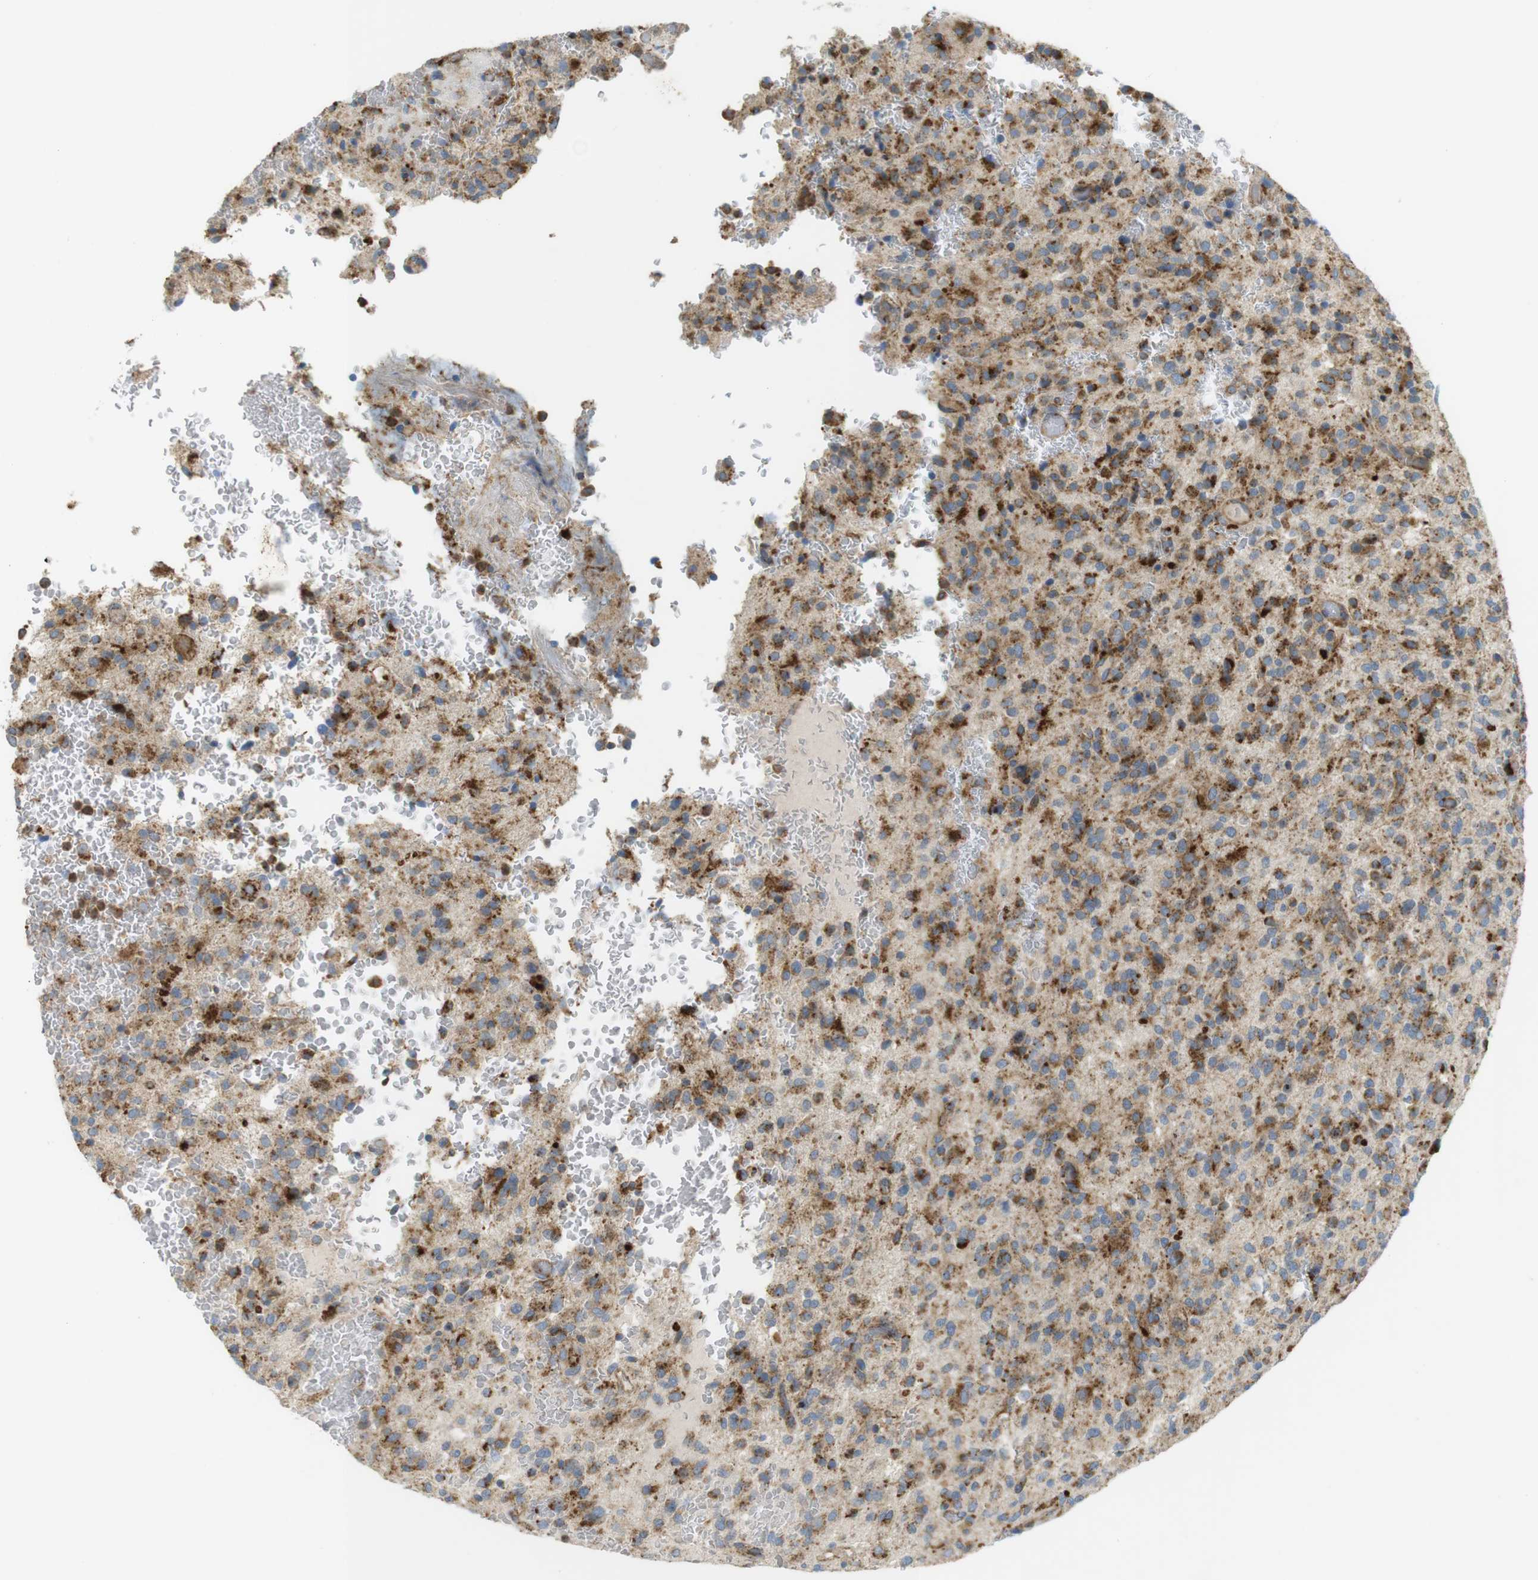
{"staining": {"intensity": "moderate", "quantity": ">75%", "location": "cytoplasmic/membranous"}, "tissue": "glioma", "cell_type": "Tumor cells", "image_type": "cancer", "snomed": [{"axis": "morphology", "description": "Glioma, malignant, High grade"}, {"axis": "topography", "description": "Brain"}], "caption": "Protein analysis of glioma tissue shows moderate cytoplasmic/membranous positivity in about >75% of tumor cells.", "gene": "LAMP1", "patient": {"sex": "male", "age": 71}}